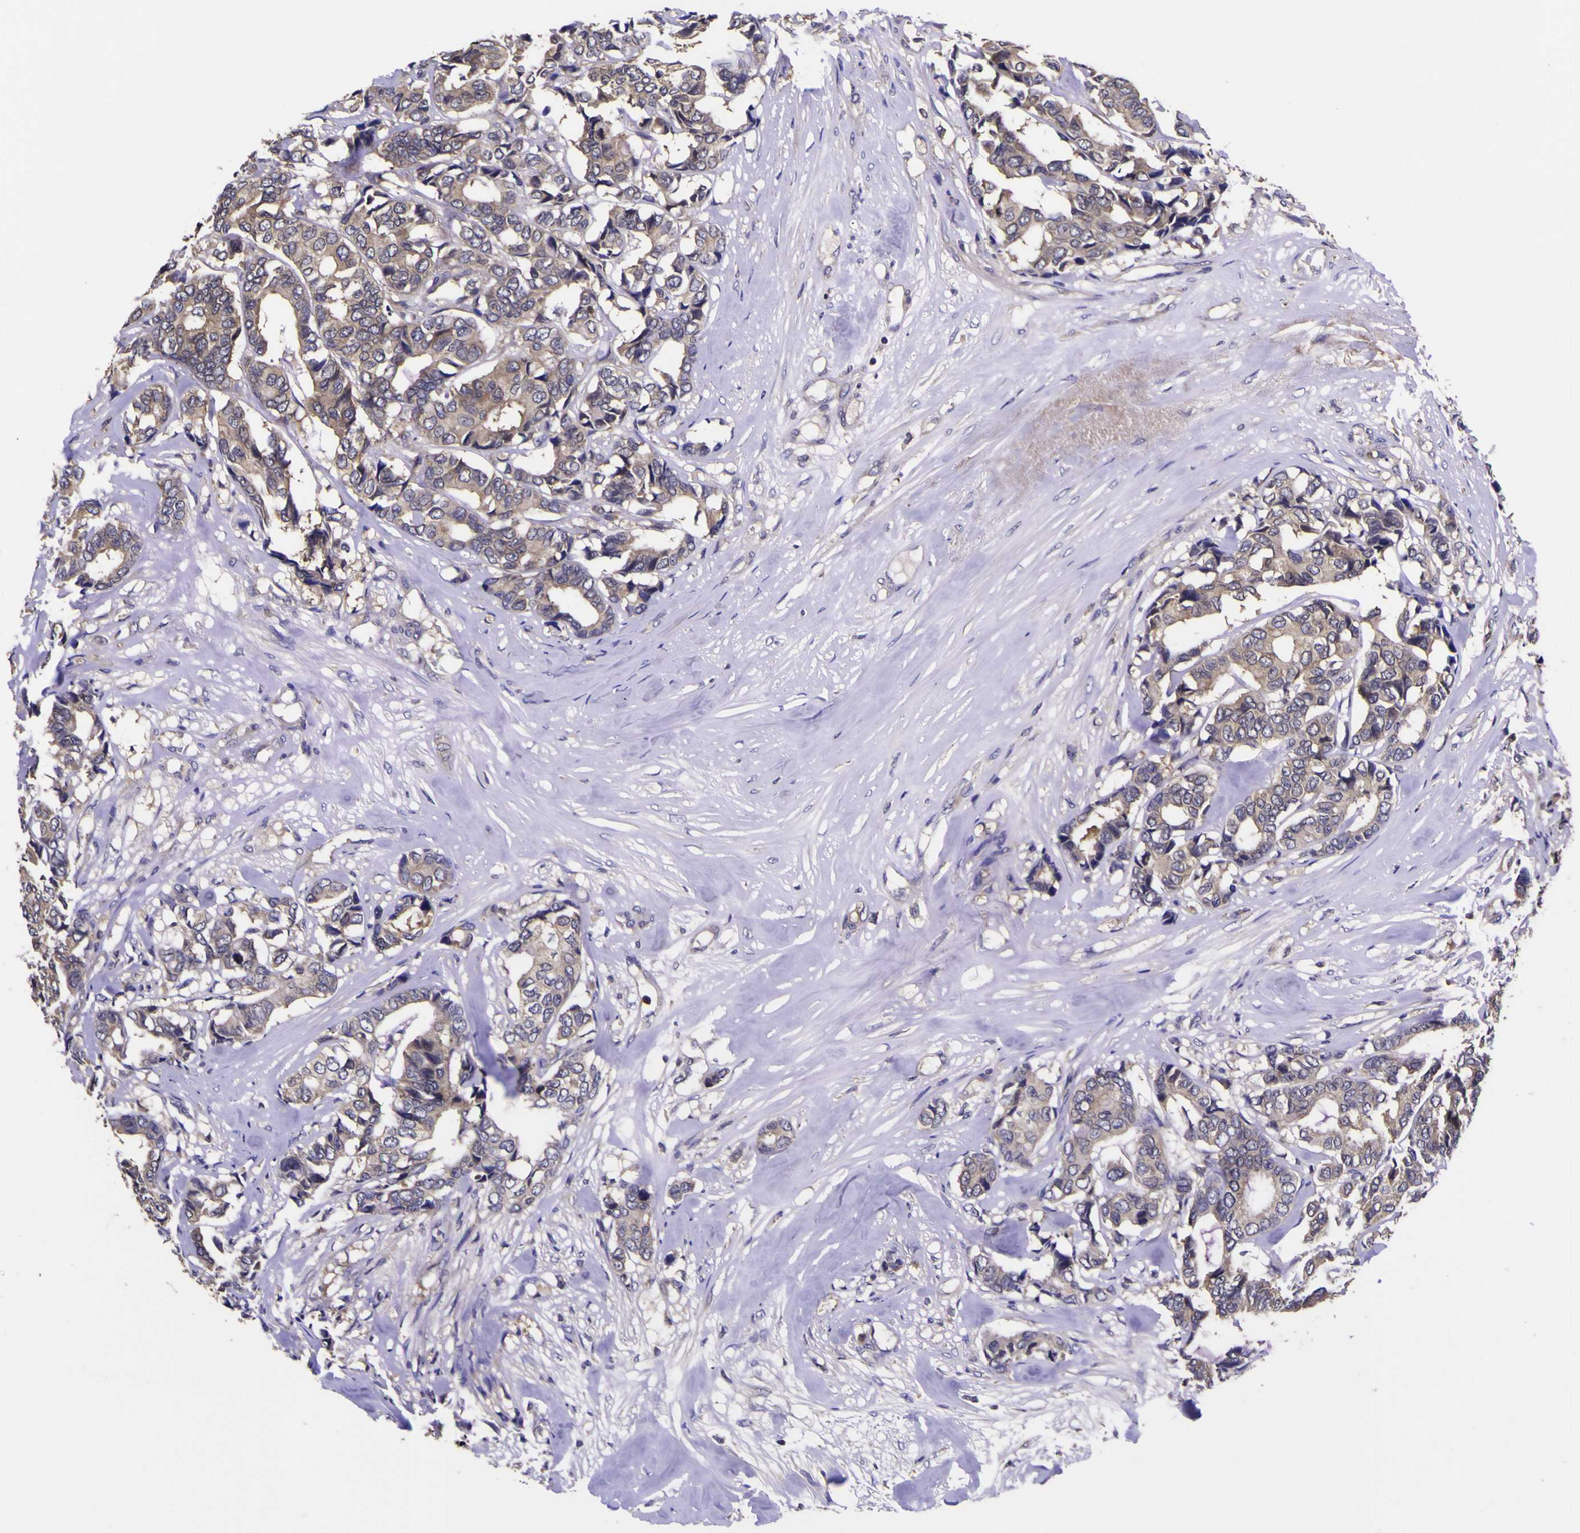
{"staining": {"intensity": "weak", "quantity": ">75%", "location": "cytoplasmic/membranous"}, "tissue": "breast cancer", "cell_type": "Tumor cells", "image_type": "cancer", "snomed": [{"axis": "morphology", "description": "Duct carcinoma"}, {"axis": "topography", "description": "Breast"}], "caption": "Brown immunohistochemical staining in human breast infiltrating ductal carcinoma exhibits weak cytoplasmic/membranous expression in approximately >75% of tumor cells.", "gene": "MAPK14", "patient": {"sex": "female", "age": 87}}